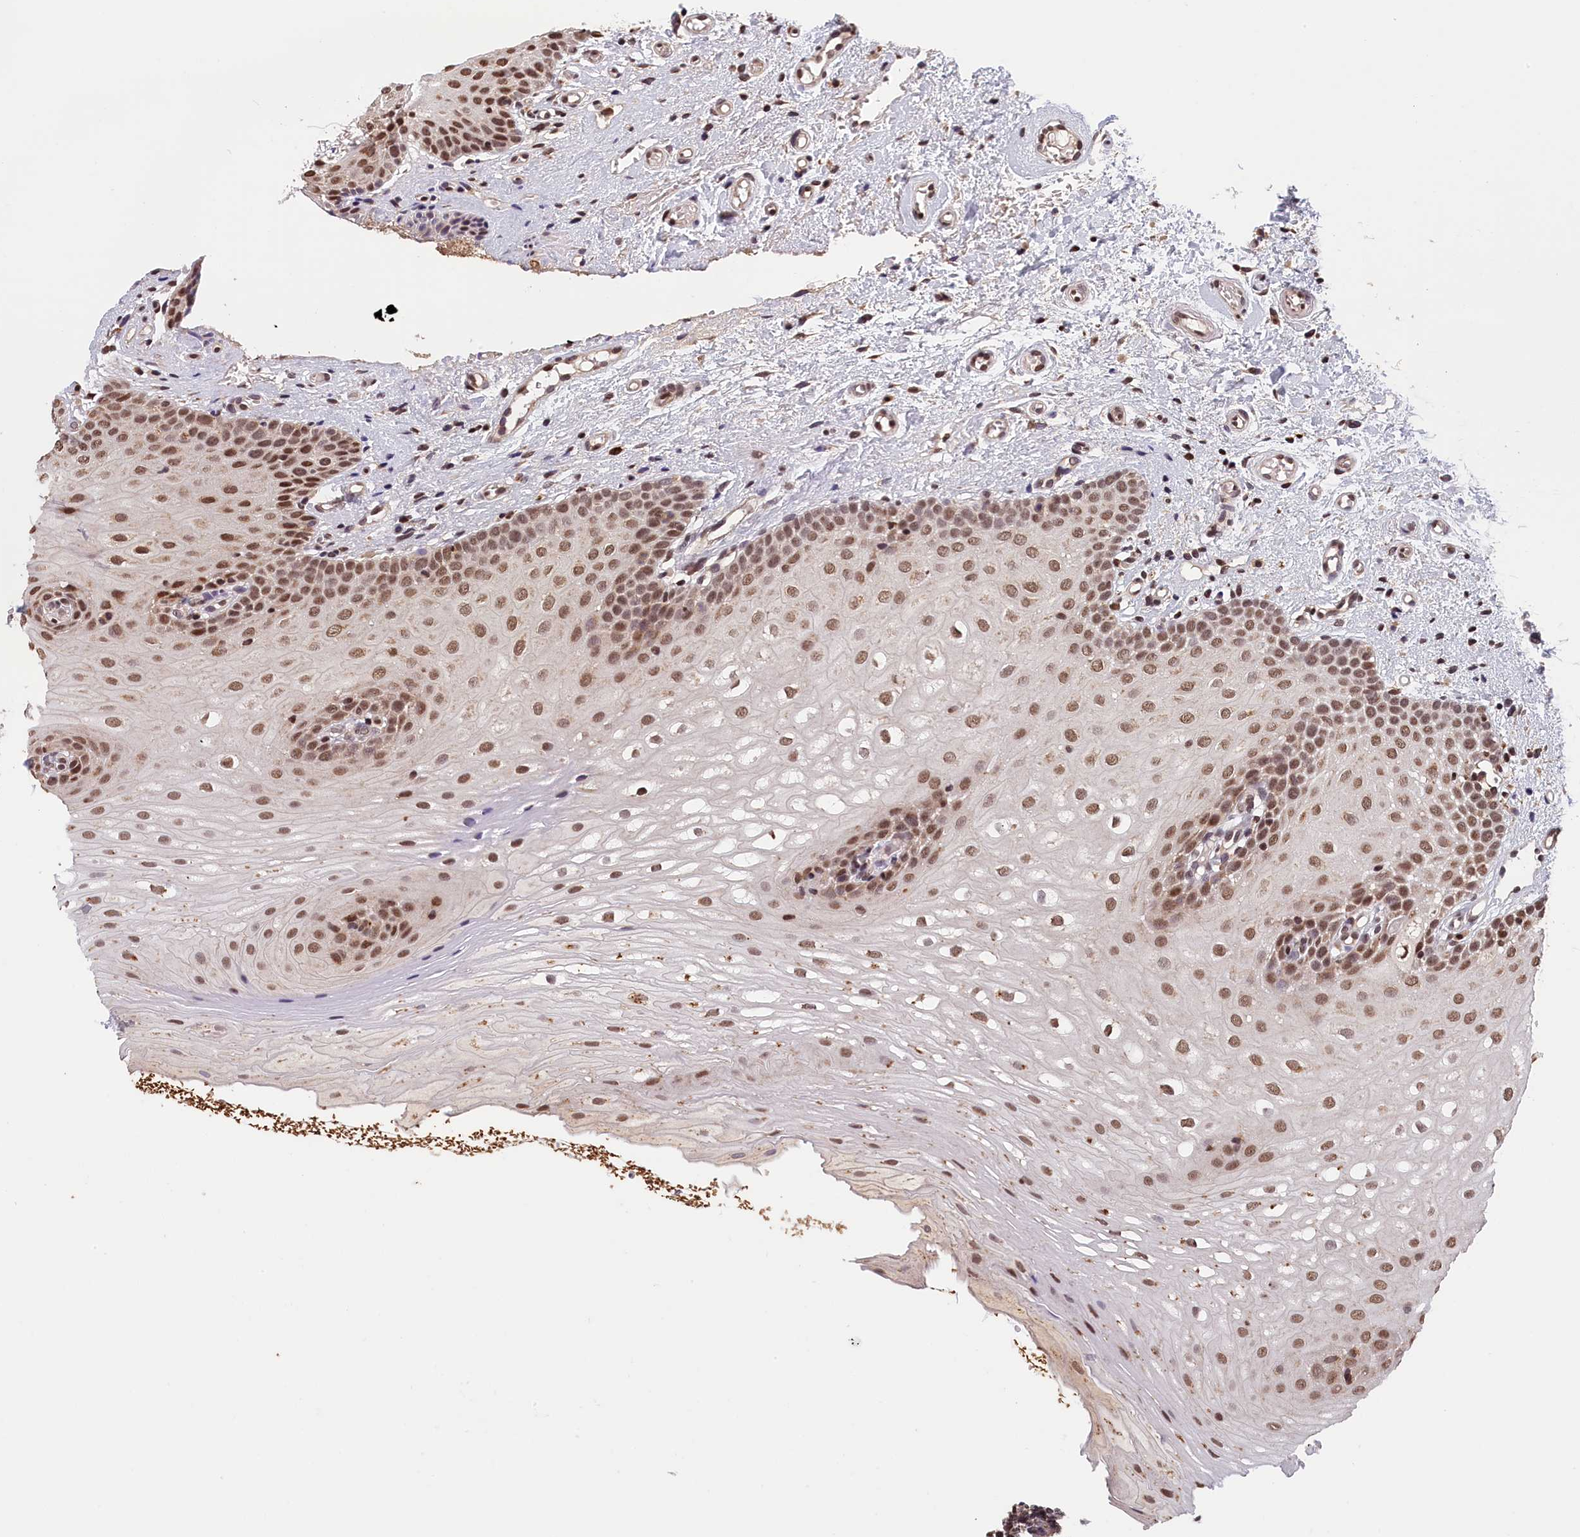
{"staining": {"intensity": "moderate", "quantity": ">75%", "location": "nuclear"}, "tissue": "oral mucosa", "cell_type": "Squamous epithelial cells", "image_type": "normal", "snomed": [{"axis": "morphology", "description": "Normal tissue, NOS"}, {"axis": "topography", "description": "Oral tissue"}], "caption": "A brown stain labels moderate nuclear positivity of a protein in squamous epithelial cells of benign human oral mucosa. (DAB (3,3'-diaminobenzidine) IHC, brown staining for protein, blue staining for nuclei).", "gene": "KCNK6", "patient": {"sex": "female", "age": 54}}